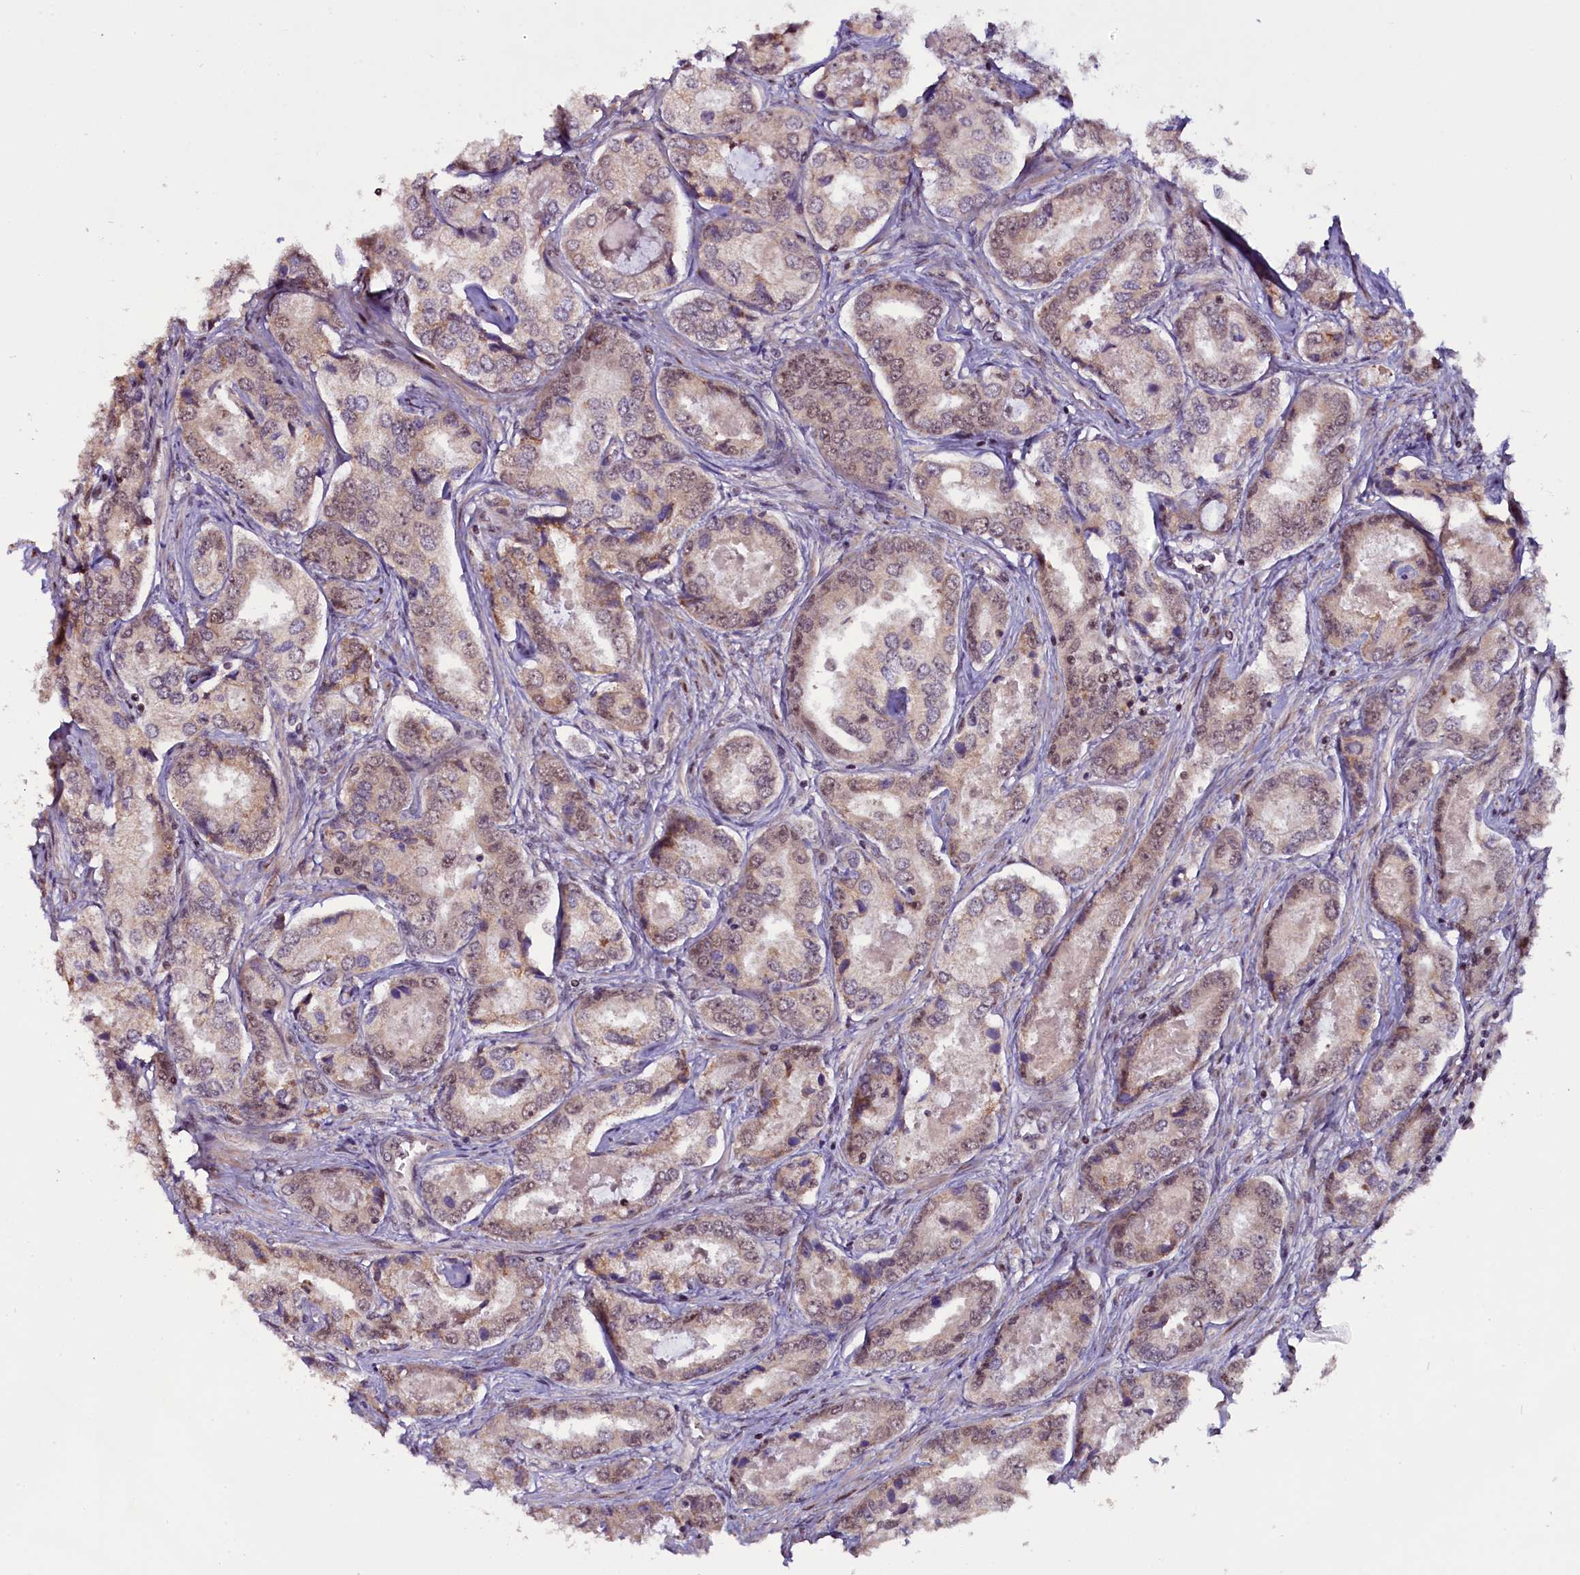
{"staining": {"intensity": "weak", "quantity": ">75%", "location": "cytoplasmic/membranous,nuclear"}, "tissue": "prostate cancer", "cell_type": "Tumor cells", "image_type": "cancer", "snomed": [{"axis": "morphology", "description": "Adenocarcinoma, Low grade"}, {"axis": "topography", "description": "Prostate"}], "caption": "Immunohistochemistry photomicrograph of prostate cancer stained for a protein (brown), which shows low levels of weak cytoplasmic/membranous and nuclear expression in about >75% of tumor cells.", "gene": "RPUSD2", "patient": {"sex": "male", "age": 68}}